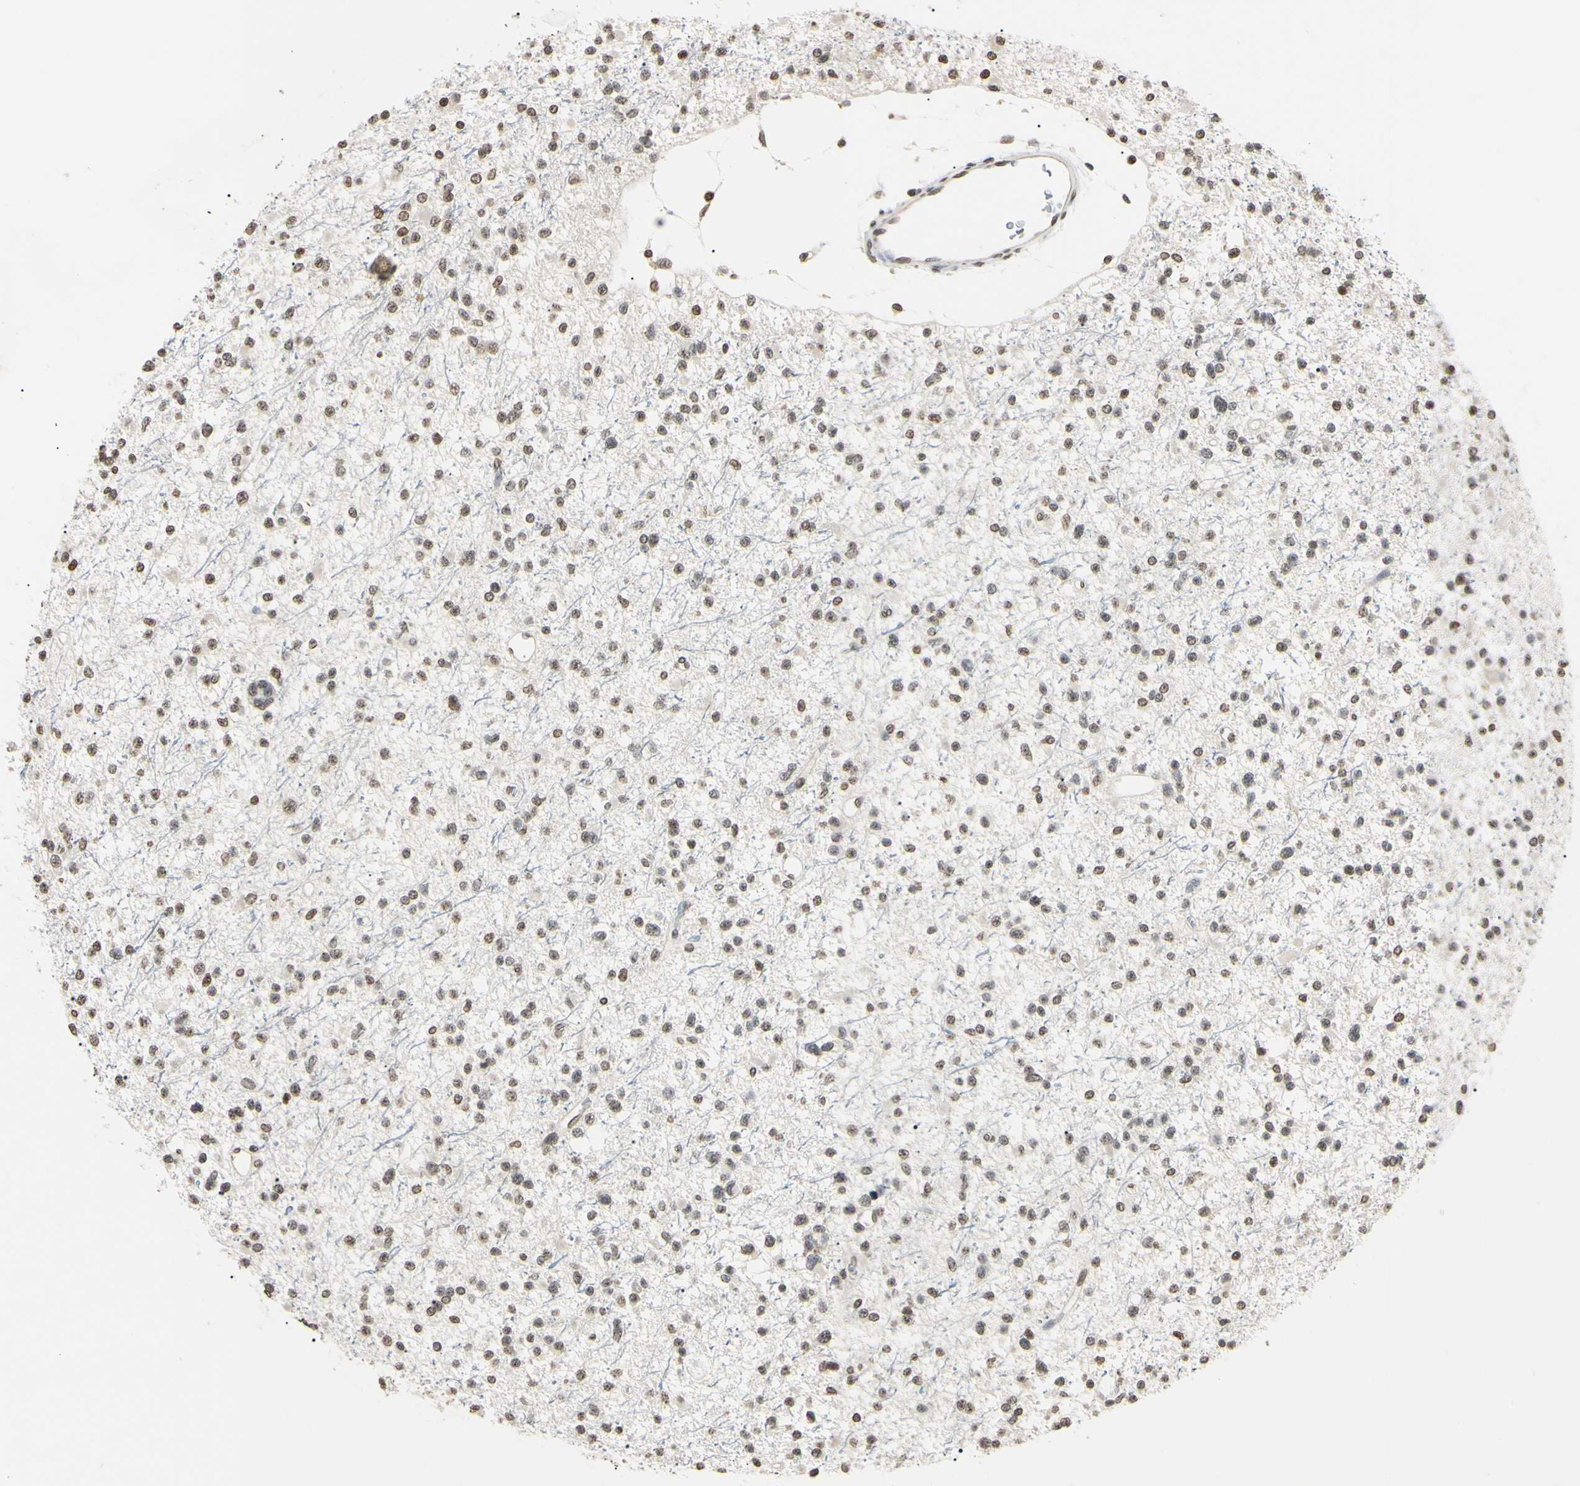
{"staining": {"intensity": "weak", "quantity": ">75%", "location": "nuclear"}, "tissue": "glioma", "cell_type": "Tumor cells", "image_type": "cancer", "snomed": [{"axis": "morphology", "description": "Glioma, malignant, Low grade"}, {"axis": "topography", "description": "Brain"}], "caption": "Human malignant glioma (low-grade) stained for a protein (brown) demonstrates weak nuclear positive staining in about >75% of tumor cells.", "gene": "CDC45", "patient": {"sex": "female", "age": 22}}